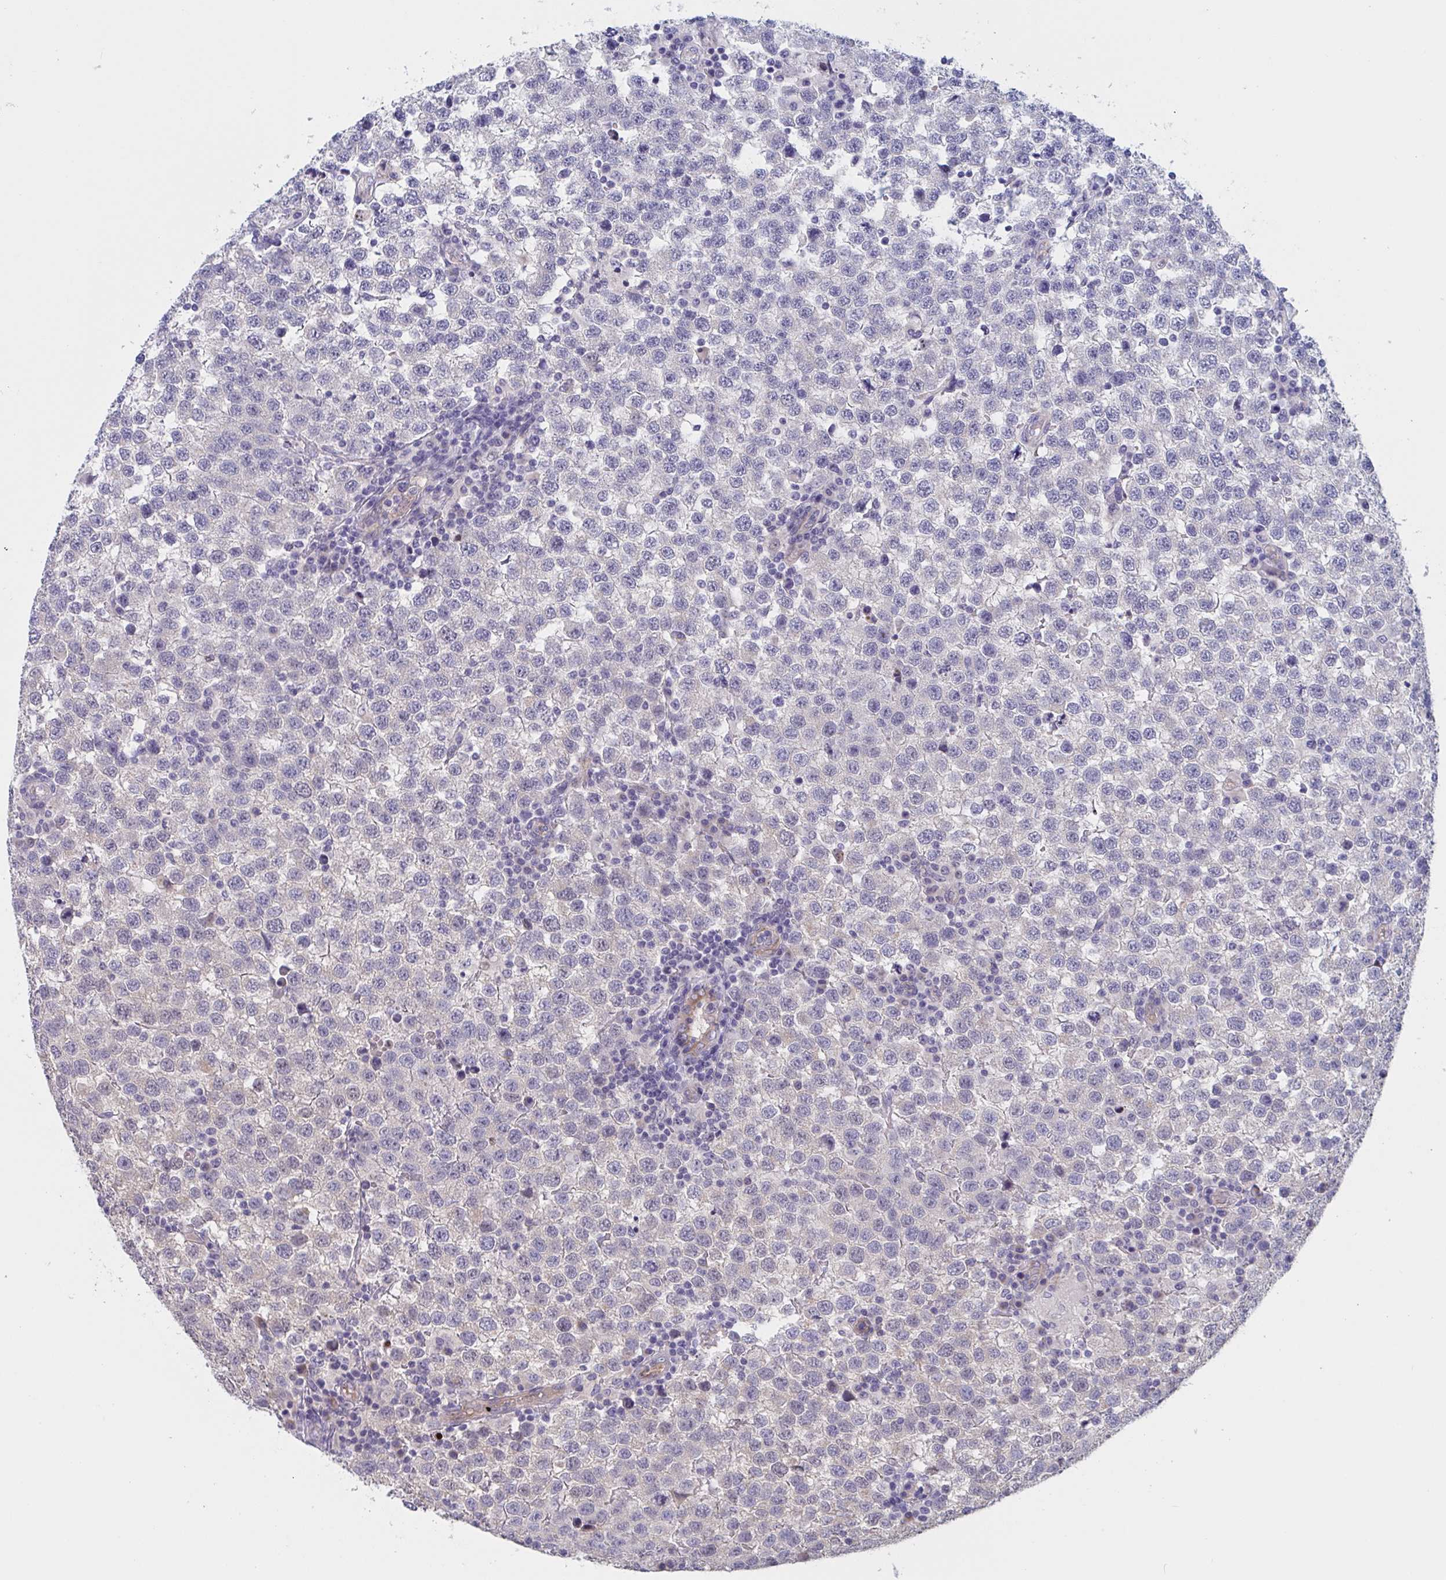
{"staining": {"intensity": "negative", "quantity": "none", "location": "none"}, "tissue": "testis cancer", "cell_type": "Tumor cells", "image_type": "cancer", "snomed": [{"axis": "morphology", "description": "Seminoma, NOS"}, {"axis": "topography", "description": "Testis"}], "caption": "A histopathology image of human testis cancer is negative for staining in tumor cells.", "gene": "ST14", "patient": {"sex": "male", "age": 34}}